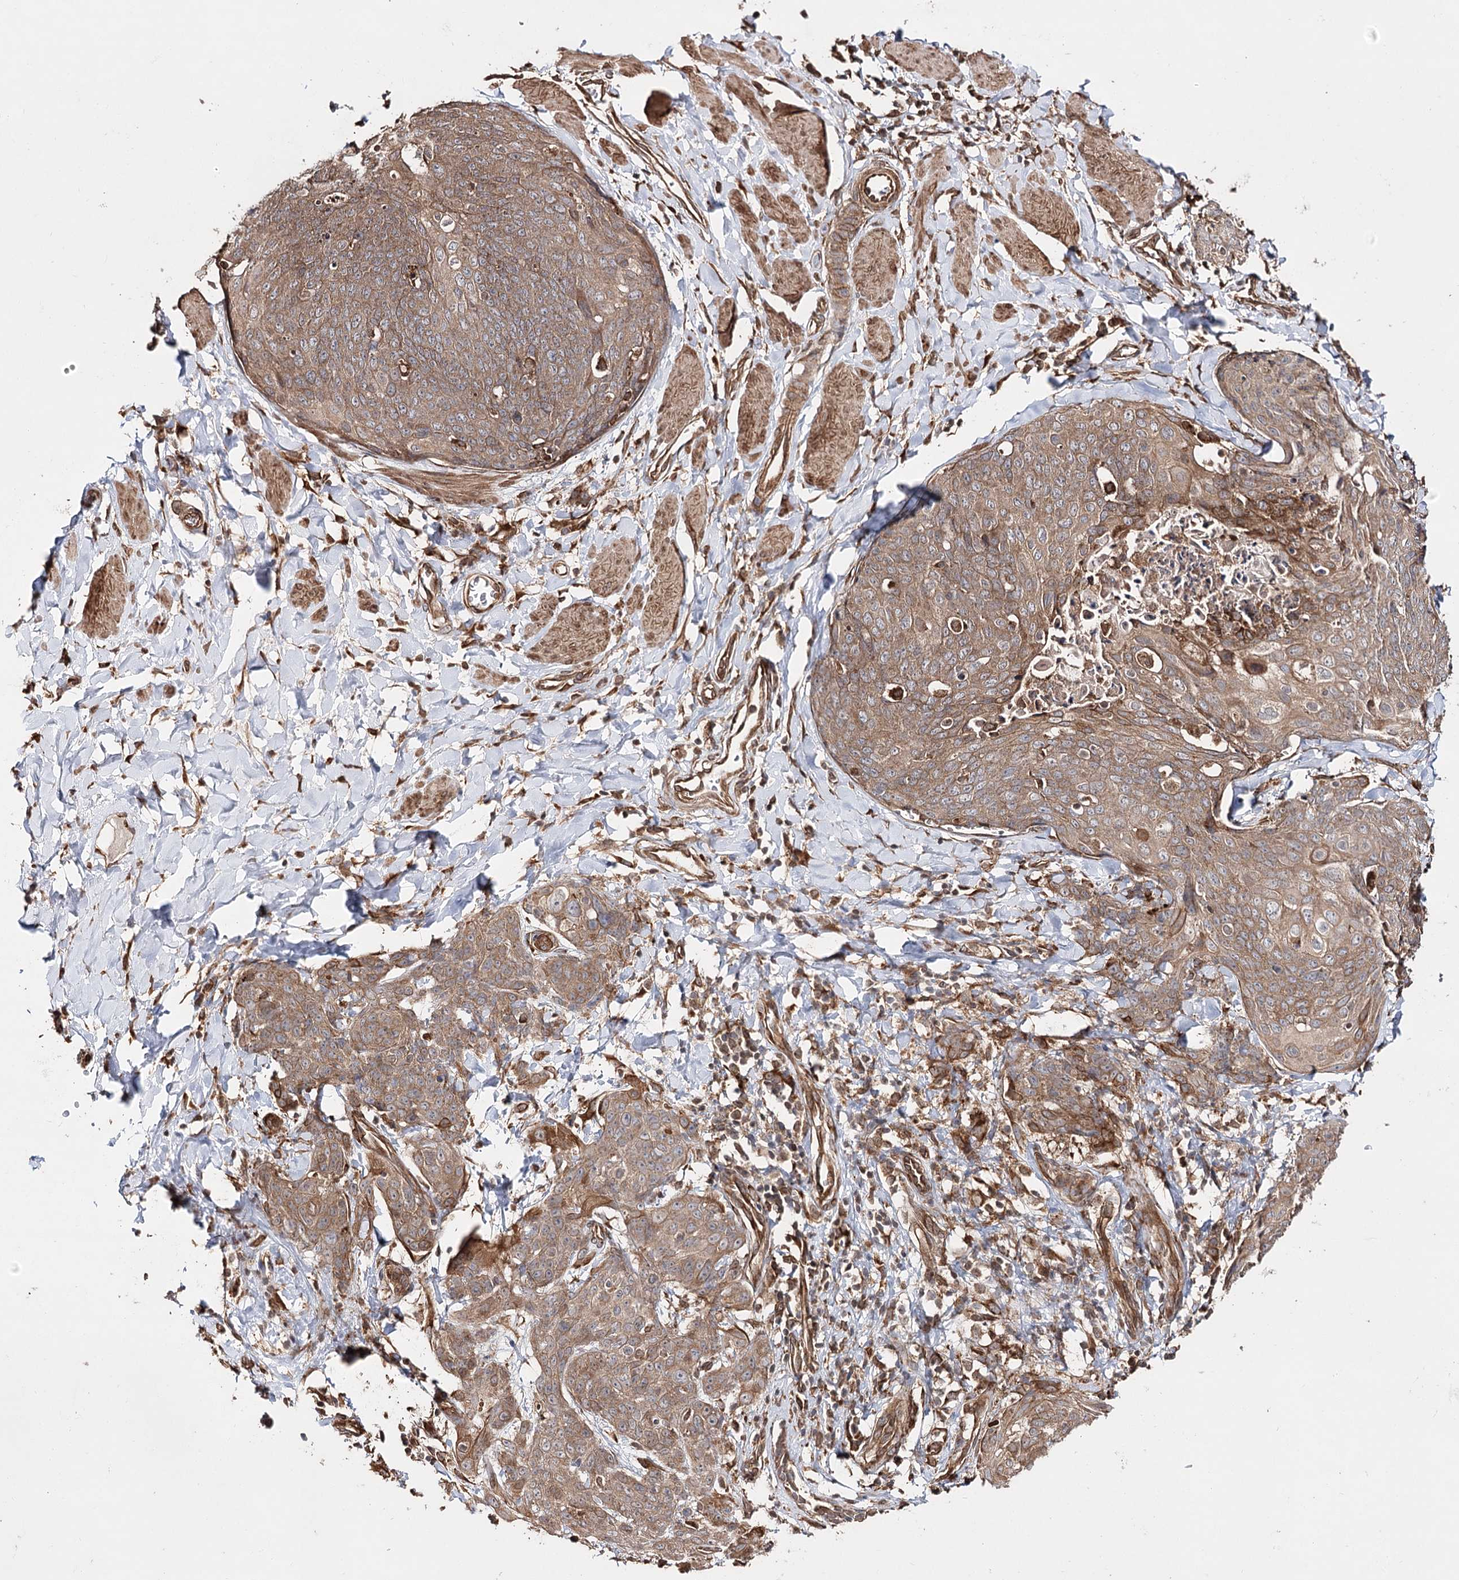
{"staining": {"intensity": "moderate", "quantity": ">75%", "location": "cytoplasmic/membranous"}, "tissue": "skin cancer", "cell_type": "Tumor cells", "image_type": "cancer", "snomed": [{"axis": "morphology", "description": "Squamous cell carcinoma, NOS"}, {"axis": "topography", "description": "Skin"}, {"axis": "topography", "description": "Vulva"}], "caption": "An image showing moderate cytoplasmic/membranous positivity in about >75% of tumor cells in skin squamous cell carcinoma, as visualized by brown immunohistochemical staining.", "gene": "DNAJB14", "patient": {"sex": "female", "age": 85}}